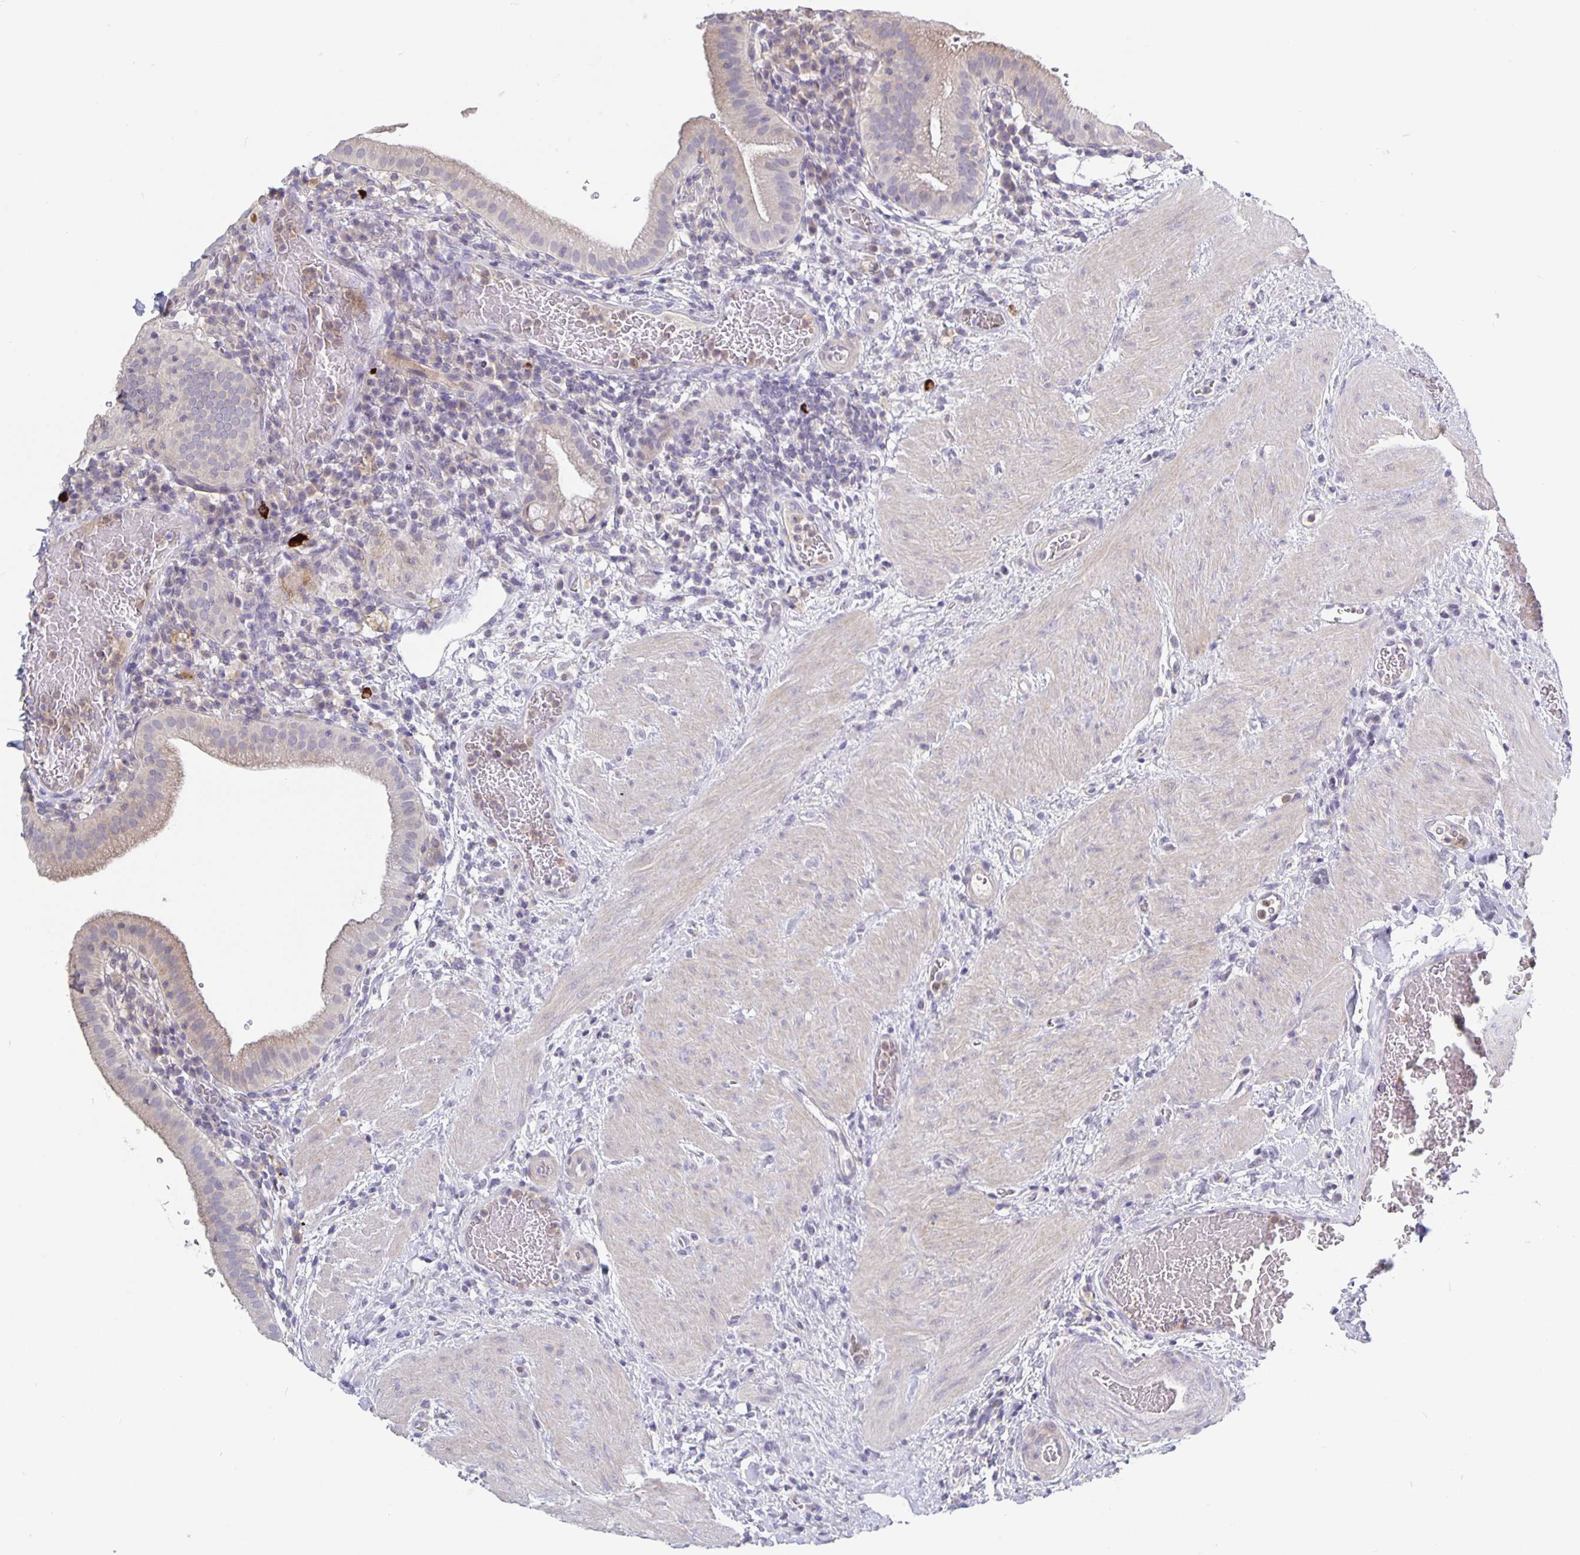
{"staining": {"intensity": "negative", "quantity": "none", "location": "none"}, "tissue": "gallbladder", "cell_type": "Glandular cells", "image_type": "normal", "snomed": [{"axis": "morphology", "description": "Normal tissue, NOS"}, {"axis": "topography", "description": "Gallbladder"}], "caption": "An IHC histopathology image of benign gallbladder is shown. There is no staining in glandular cells of gallbladder.", "gene": "GDF15", "patient": {"sex": "male", "age": 26}}